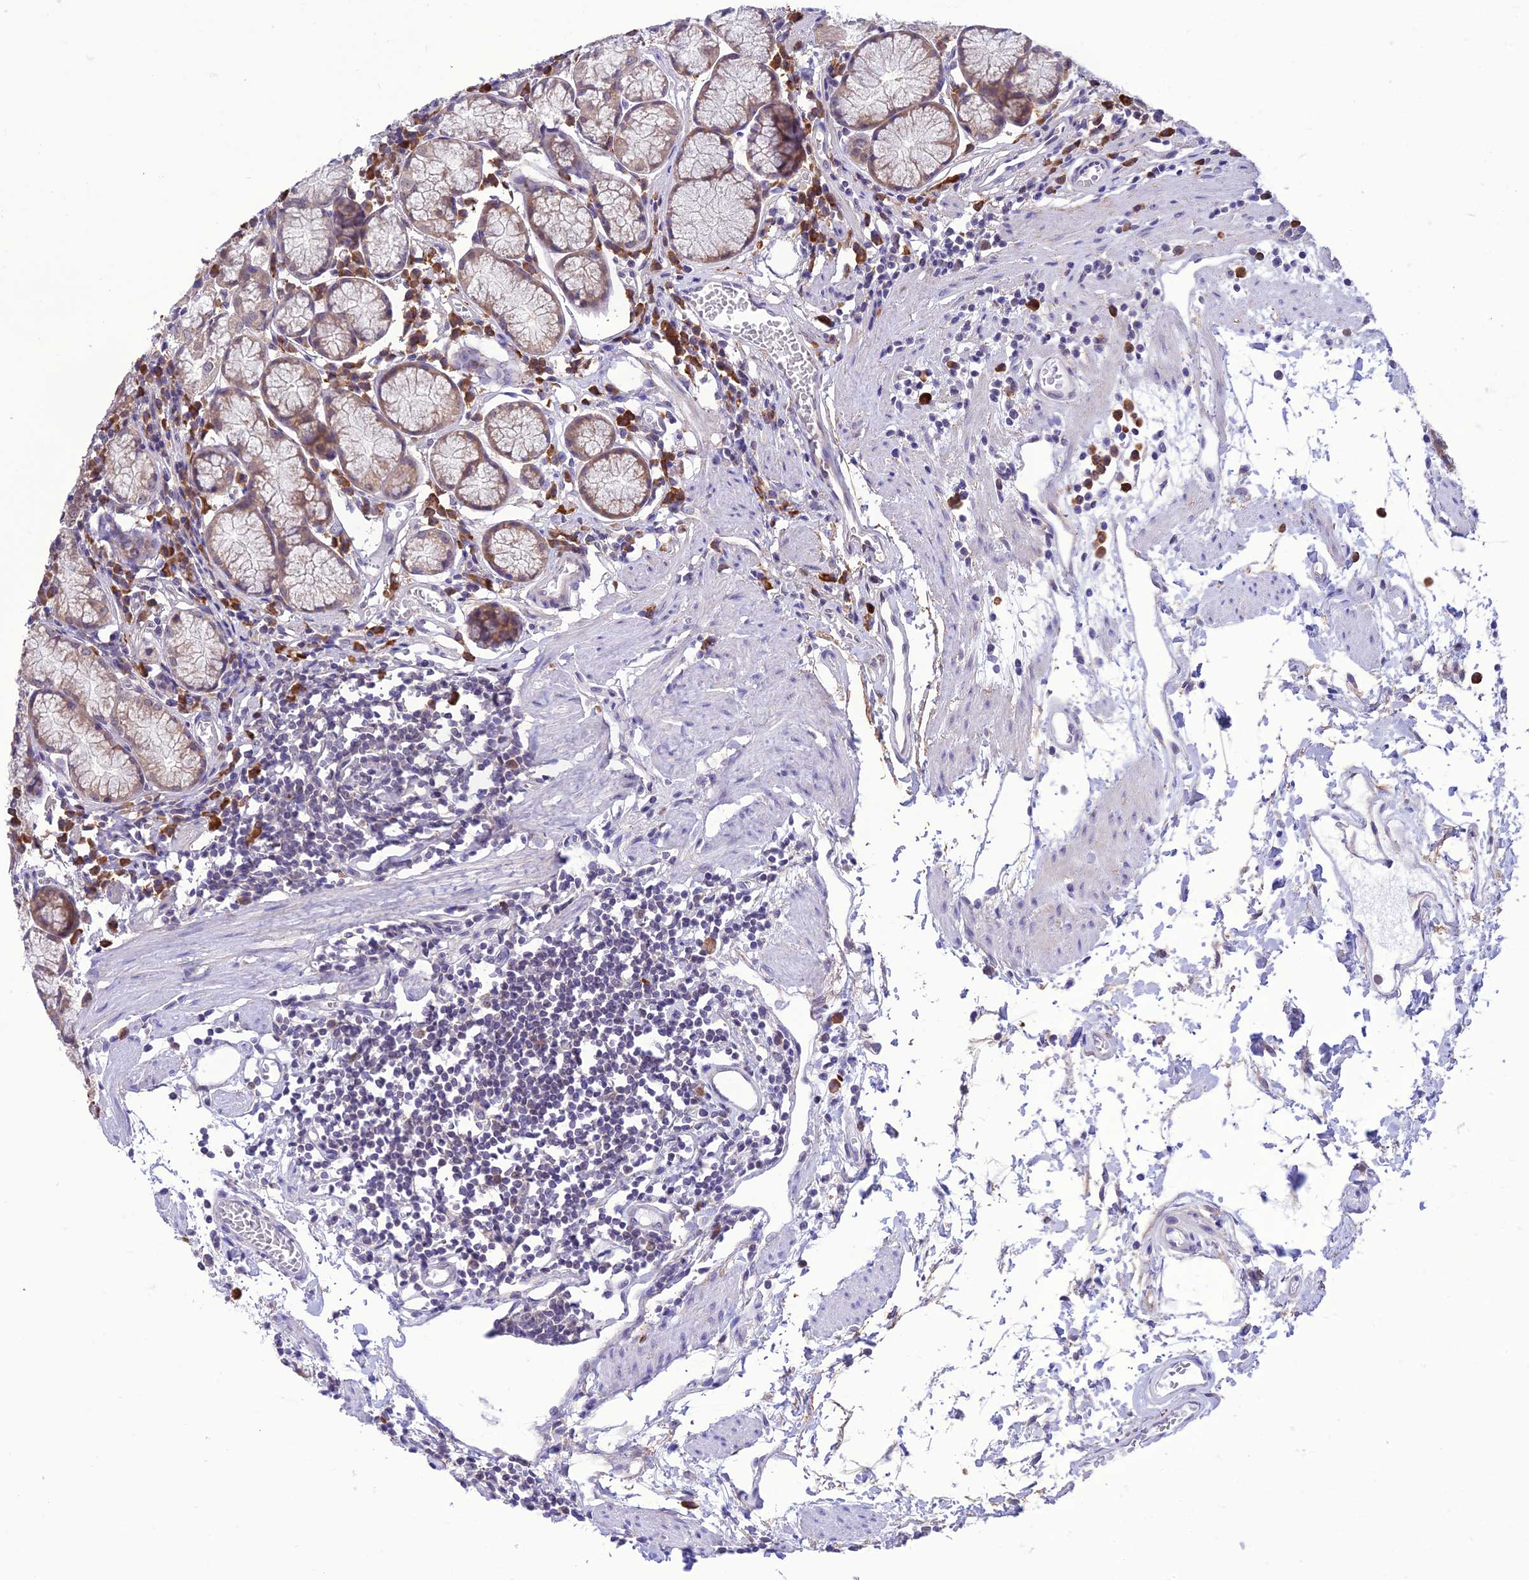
{"staining": {"intensity": "weak", "quantity": "25%-75%", "location": "cytoplasmic/membranous,nuclear"}, "tissue": "stomach", "cell_type": "Glandular cells", "image_type": "normal", "snomed": [{"axis": "morphology", "description": "Normal tissue, NOS"}, {"axis": "topography", "description": "Stomach"}], "caption": "Protein analysis of benign stomach demonstrates weak cytoplasmic/membranous,nuclear expression in approximately 25%-75% of glandular cells.", "gene": "RNF126", "patient": {"sex": "male", "age": 55}}